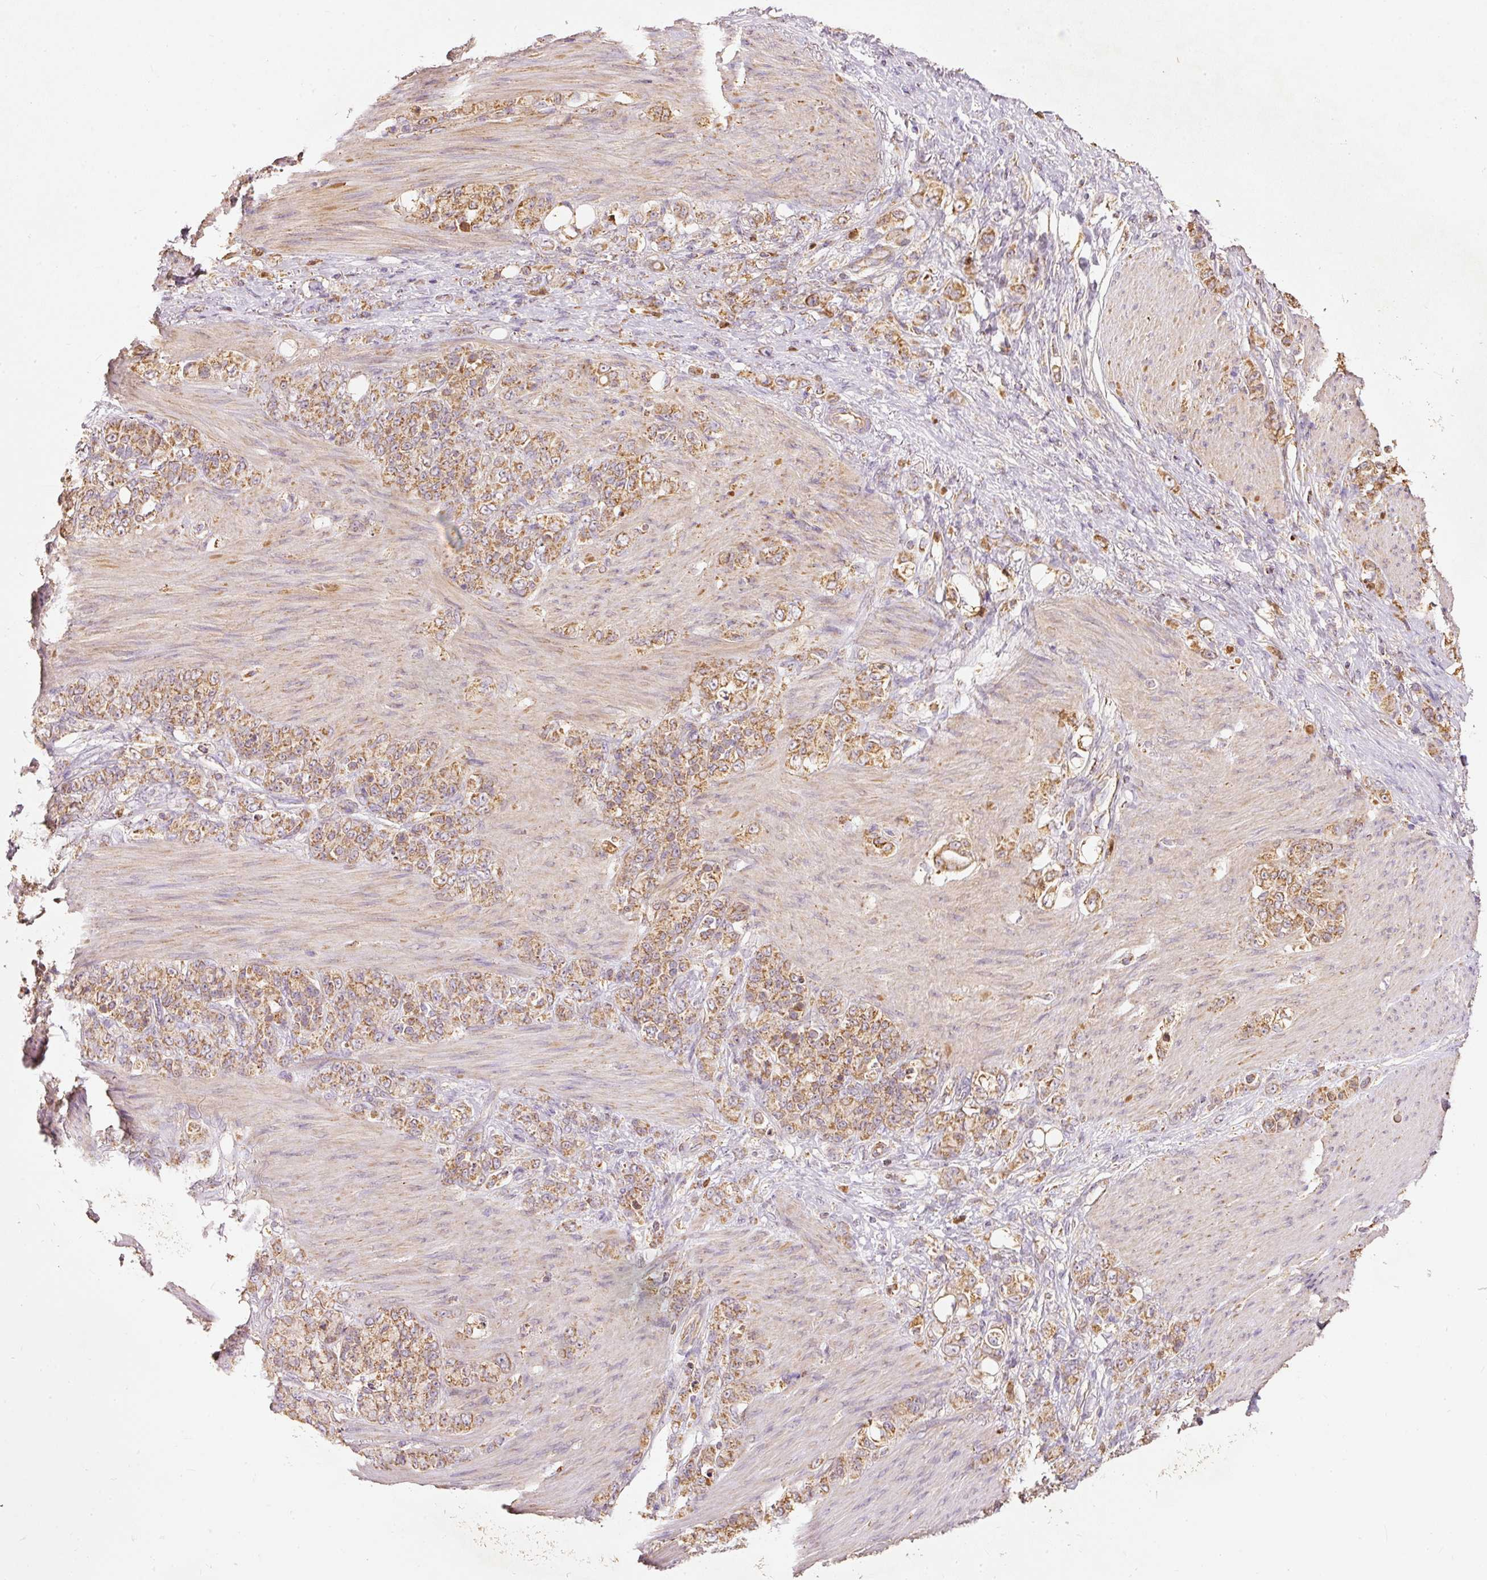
{"staining": {"intensity": "moderate", "quantity": ">75%", "location": "cytoplasmic/membranous"}, "tissue": "stomach cancer", "cell_type": "Tumor cells", "image_type": "cancer", "snomed": [{"axis": "morphology", "description": "Normal tissue, NOS"}, {"axis": "morphology", "description": "Adenocarcinoma, NOS"}, {"axis": "topography", "description": "Stomach"}], "caption": "Approximately >75% of tumor cells in stomach cancer demonstrate moderate cytoplasmic/membranous protein positivity as visualized by brown immunohistochemical staining.", "gene": "PSENEN", "patient": {"sex": "female", "age": 79}}